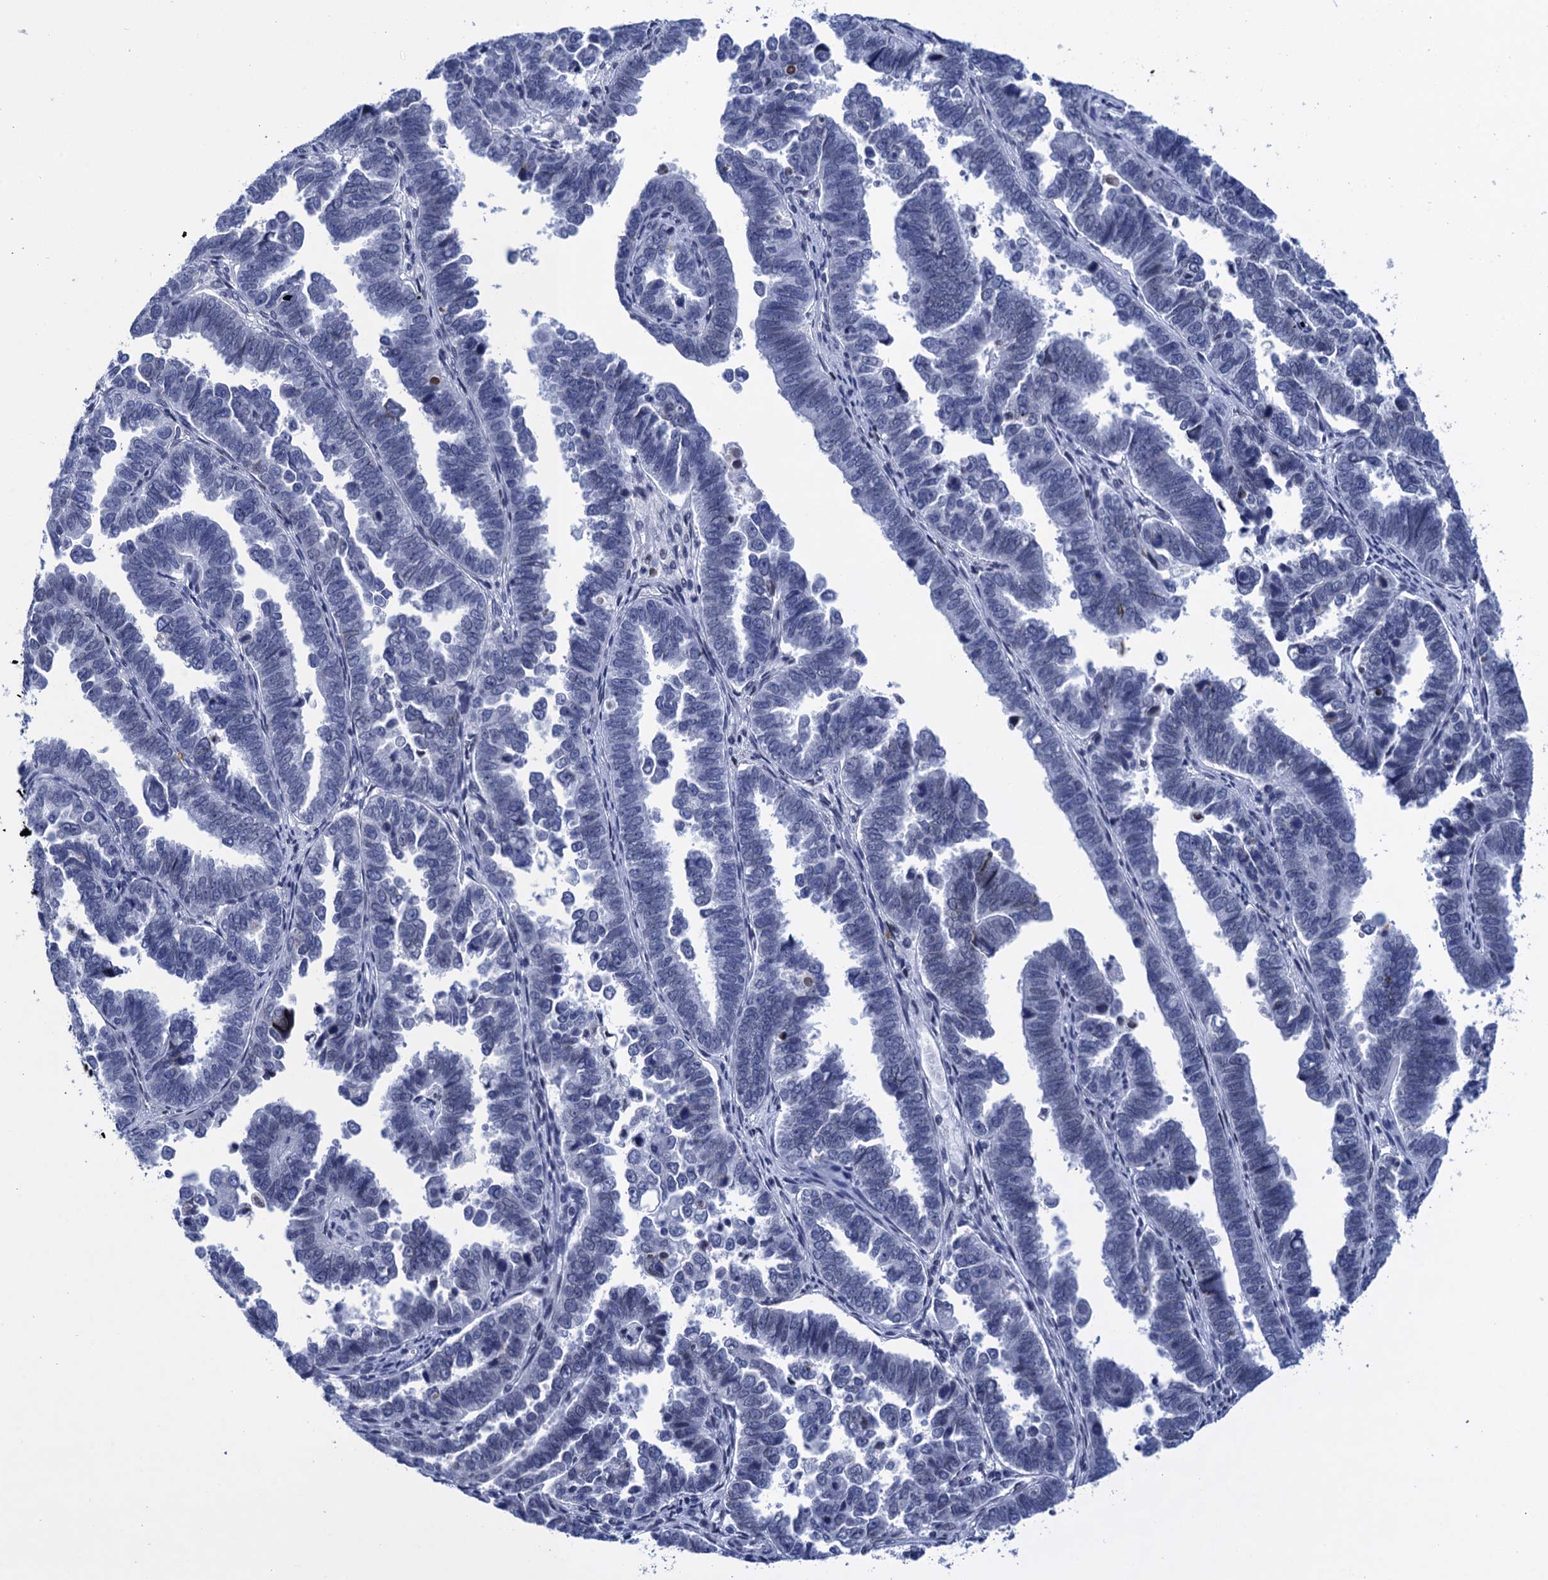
{"staining": {"intensity": "negative", "quantity": "none", "location": "none"}, "tissue": "endometrial cancer", "cell_type": "Tumor cells", "image_type": "cancer", "snomed": [{"axis": "morphology", "description": "Adenocarcinoma, NOS"}, {"axis": "topography", "description": "Endometrium"}], "caption": "Human endometrial cancer stained for a protein using IHC displays no staining in tumor cells.", "gene": "METTL25", "patient": {"sex": "female", "age": 75}}